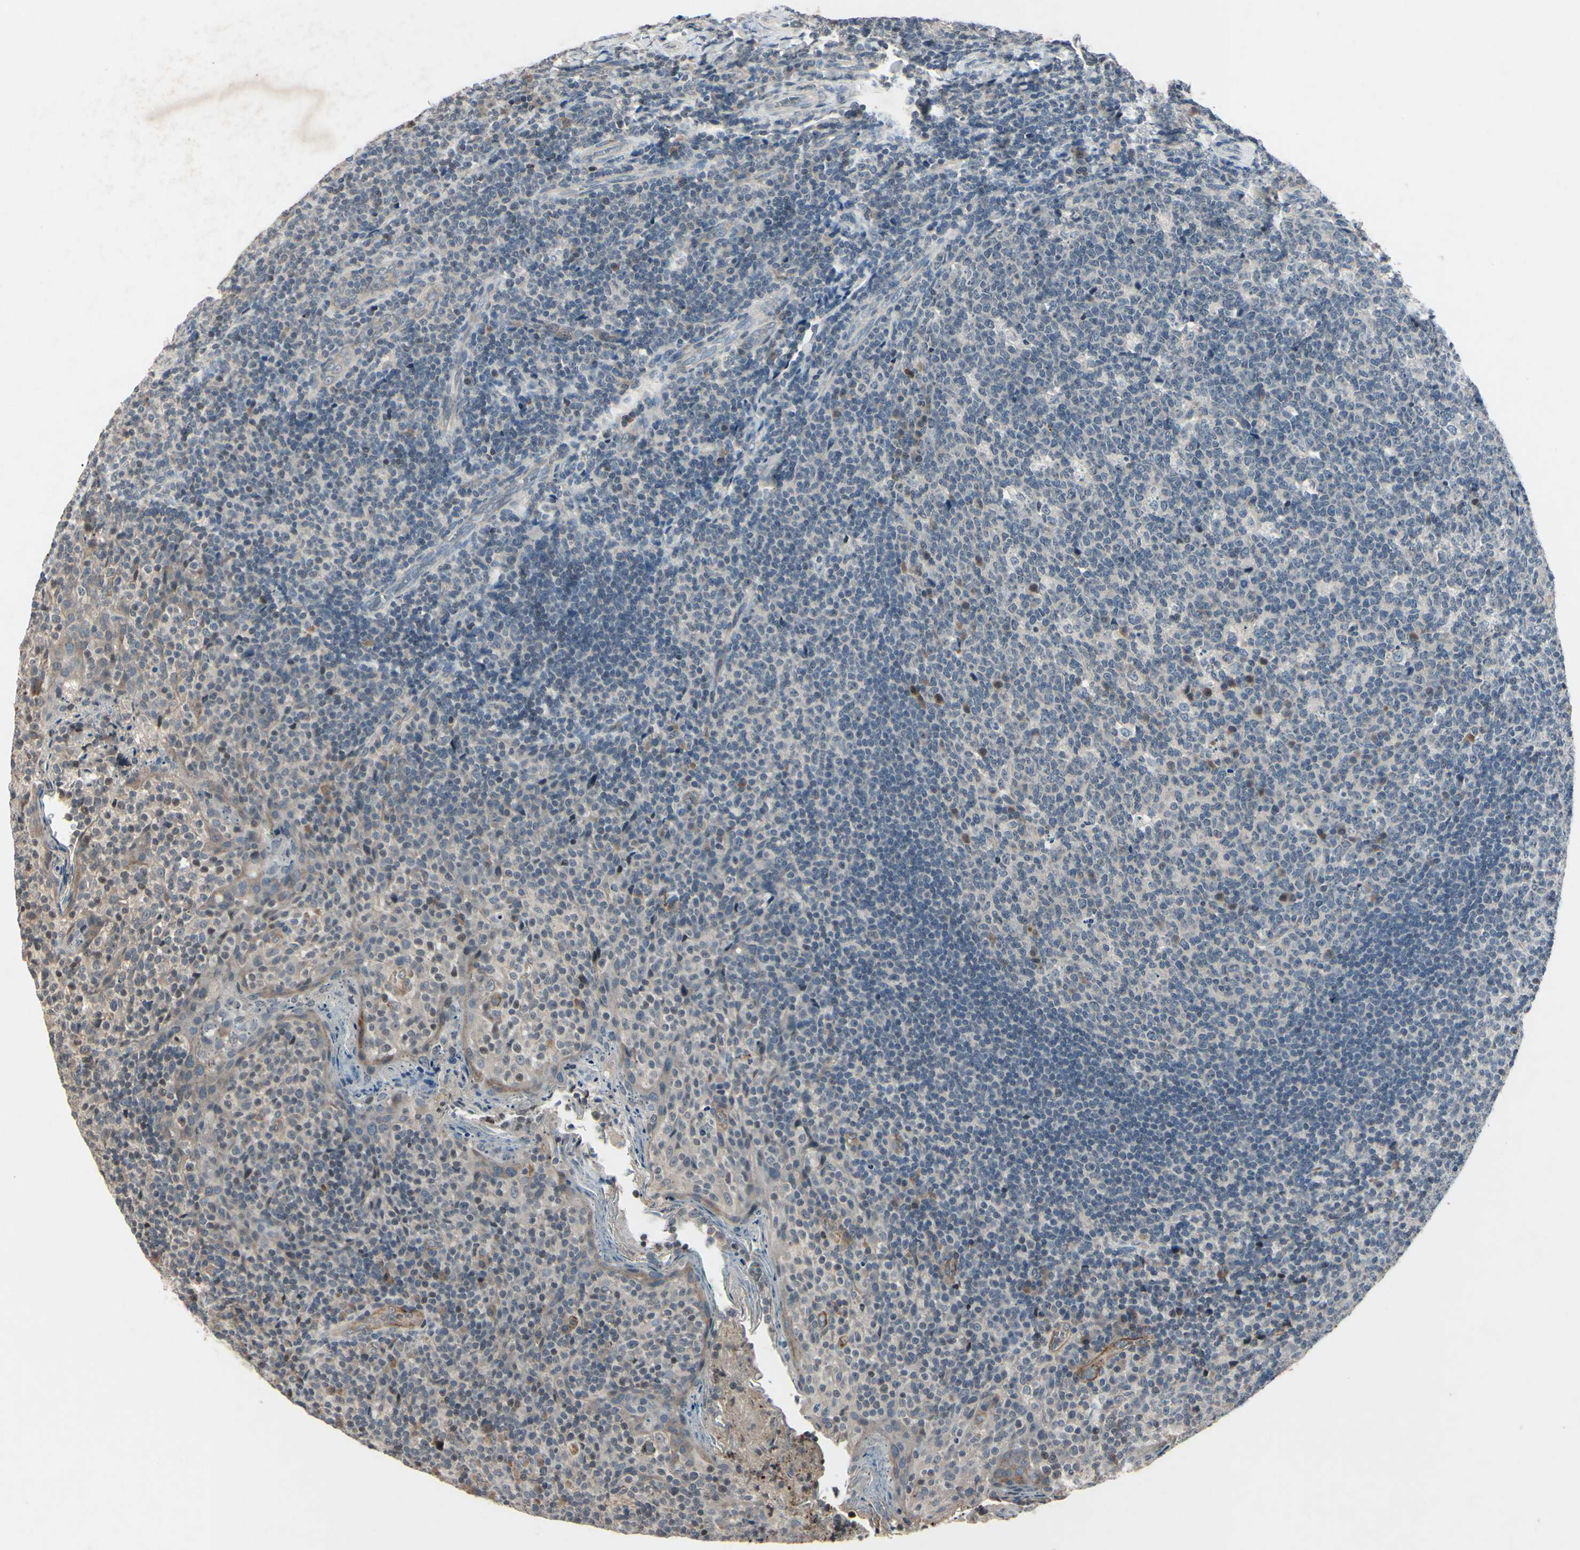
{"staining": {"intensity": "negative", "quantity": "none", "location": "none"}, "tissue": "tonsil", "cell_type": "Germinal center cells", "image_type": "normal", "snomed": [{"axis": "morphology", "description": "Normal tissue, NOS"}, {"axis": "topography", "description": "Tonsil"}], "caption": "IHC micrograph of benign tonsil: human tonsil stained with DAB (3,3'-diaminobenzidine) displays no significant protein expression in germinal center cells. (Stains: DAB immunohistochemistry with hematoxylin counter stain, Microscopy: brightfield microscopy at high magnification).", "gene": "AEBP1", "patient": {"sex": "male", "age": 17}}